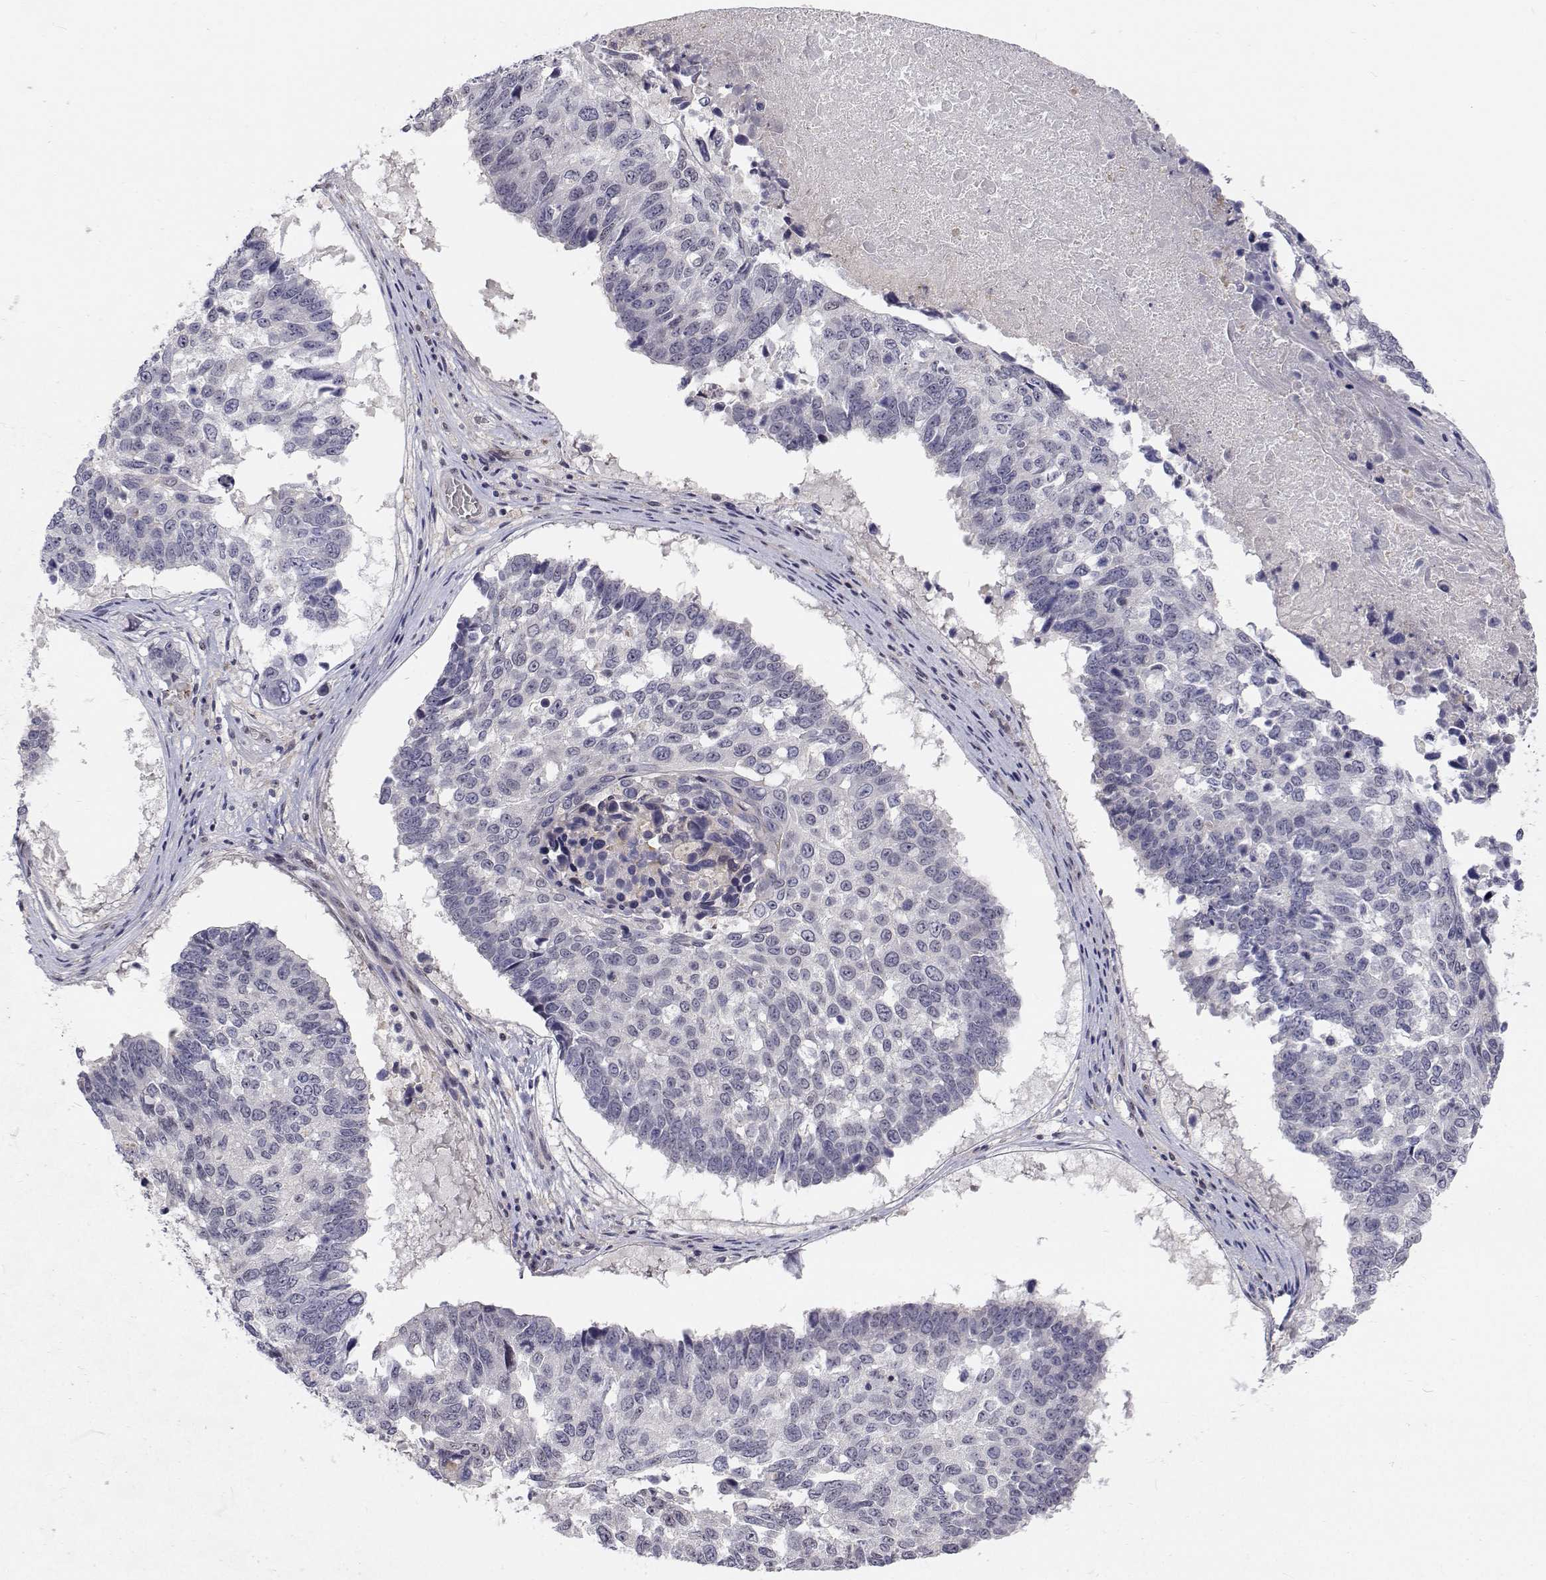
{"staining": {"intensity": "negative", "quantity": "none", "location": "none"}, "tissue": "lung cancer", "cell_type": "Tumor cells", "image_type": "cancer", "snomed": [{"axis": "morphology", "description": "Squamous cell carcinoma, NOS"}, {"axis": "topography", "description": "Lung"}], "caption": "Tumor cells show no significant protein positivity in lung squamous cell carcinoma.", "gene": "MYPN", "patient": {"sex": "male", "age": 73}}